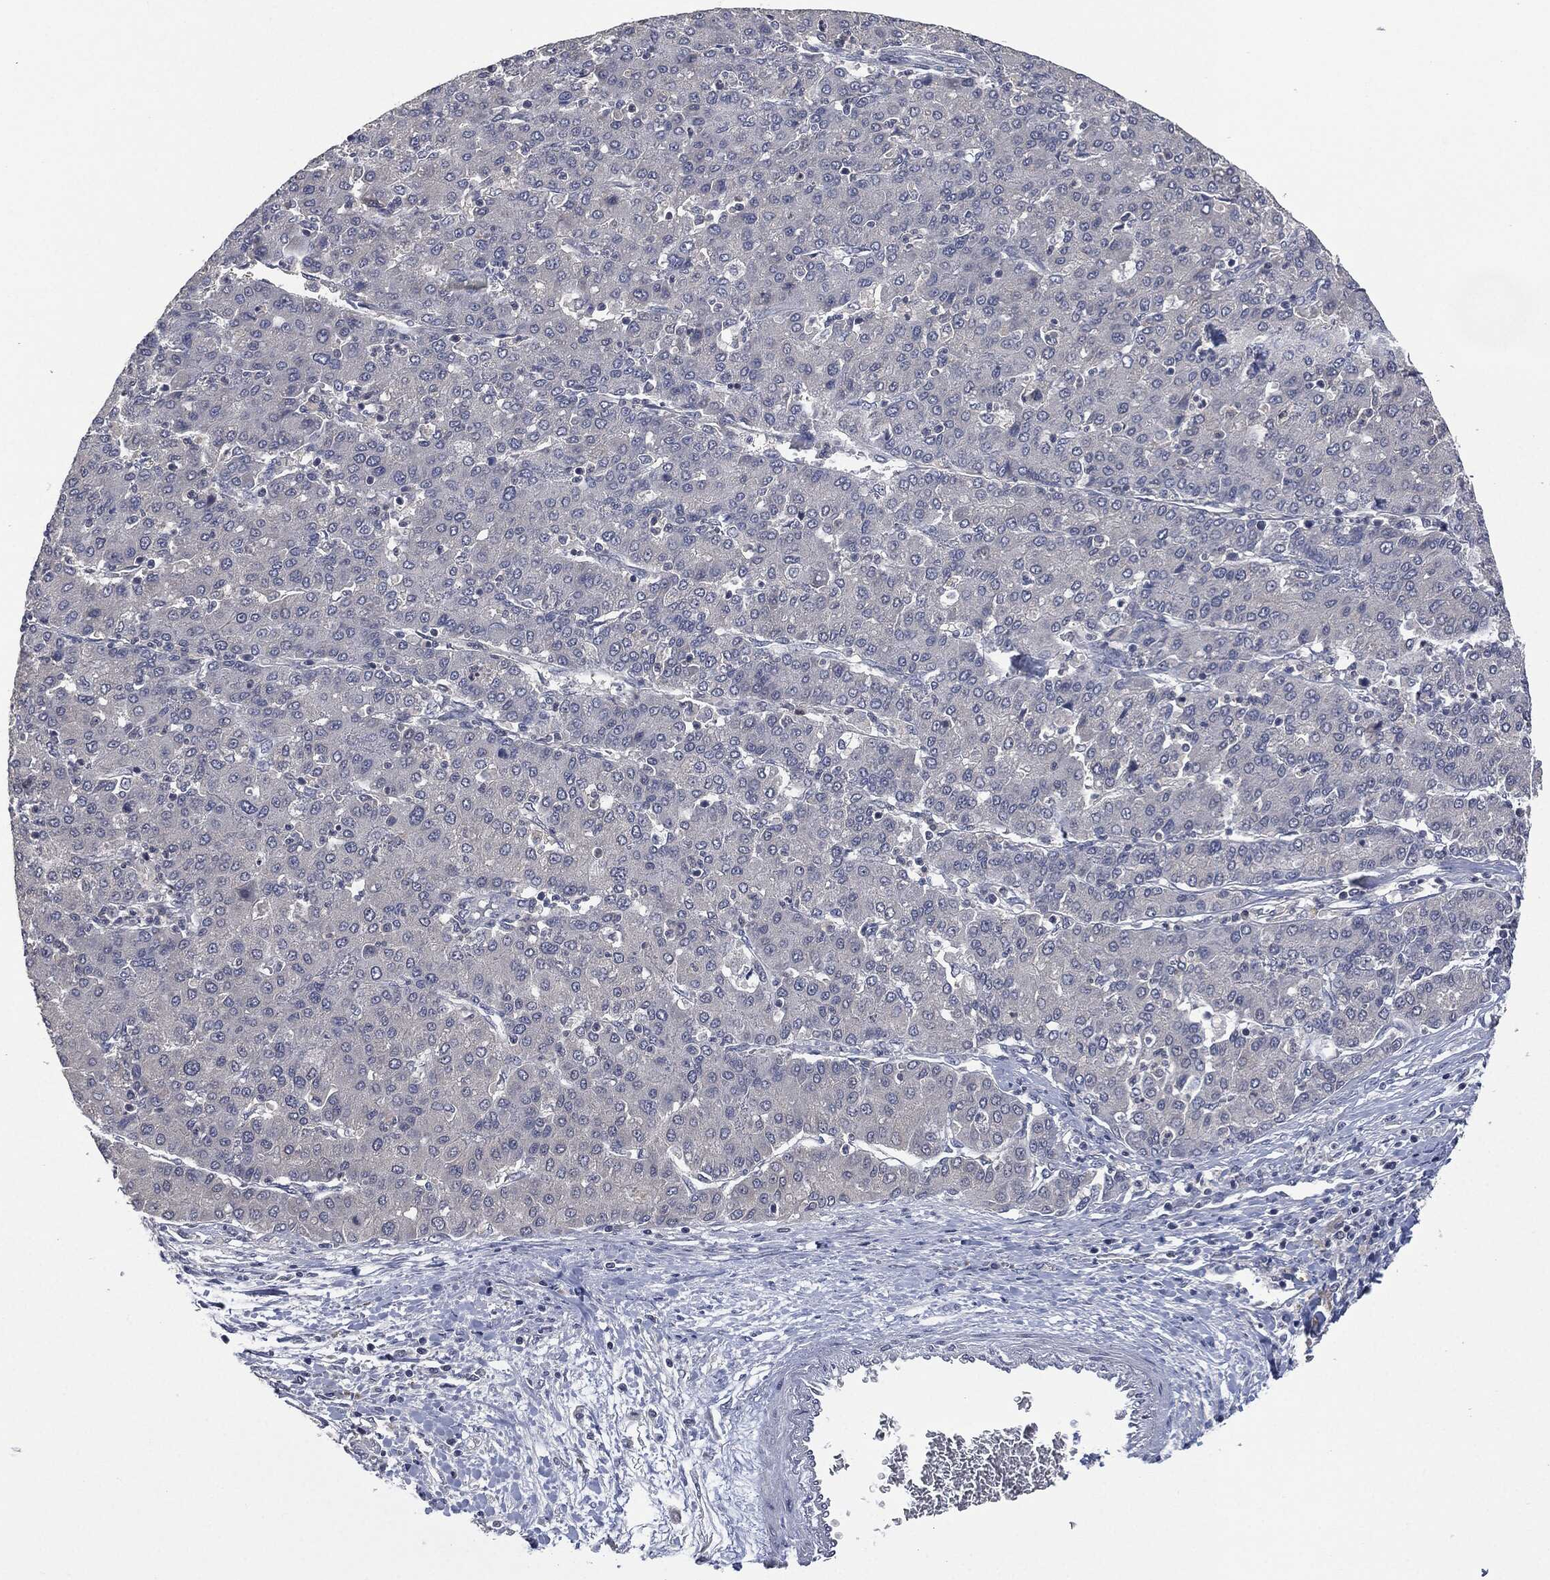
{"staining": {"intensity": "negative", "quantity": "none", "location": "none"}, "tissue": "liver cancer", "cell_type": "Tumor cells", "image_type": "cancer", "snomed": [{"axis": "morphology", "description": "Carcinoma, Hepatocellular, NOS"}, {"axis": "topography", "description": "Liver"}], "caption": "IHC of human liver cancer shows no staining in tumor cells. Nuclei are stained in blue.", "gene": "IL1RN", "patient": {"sex": "male", "age": 65}}